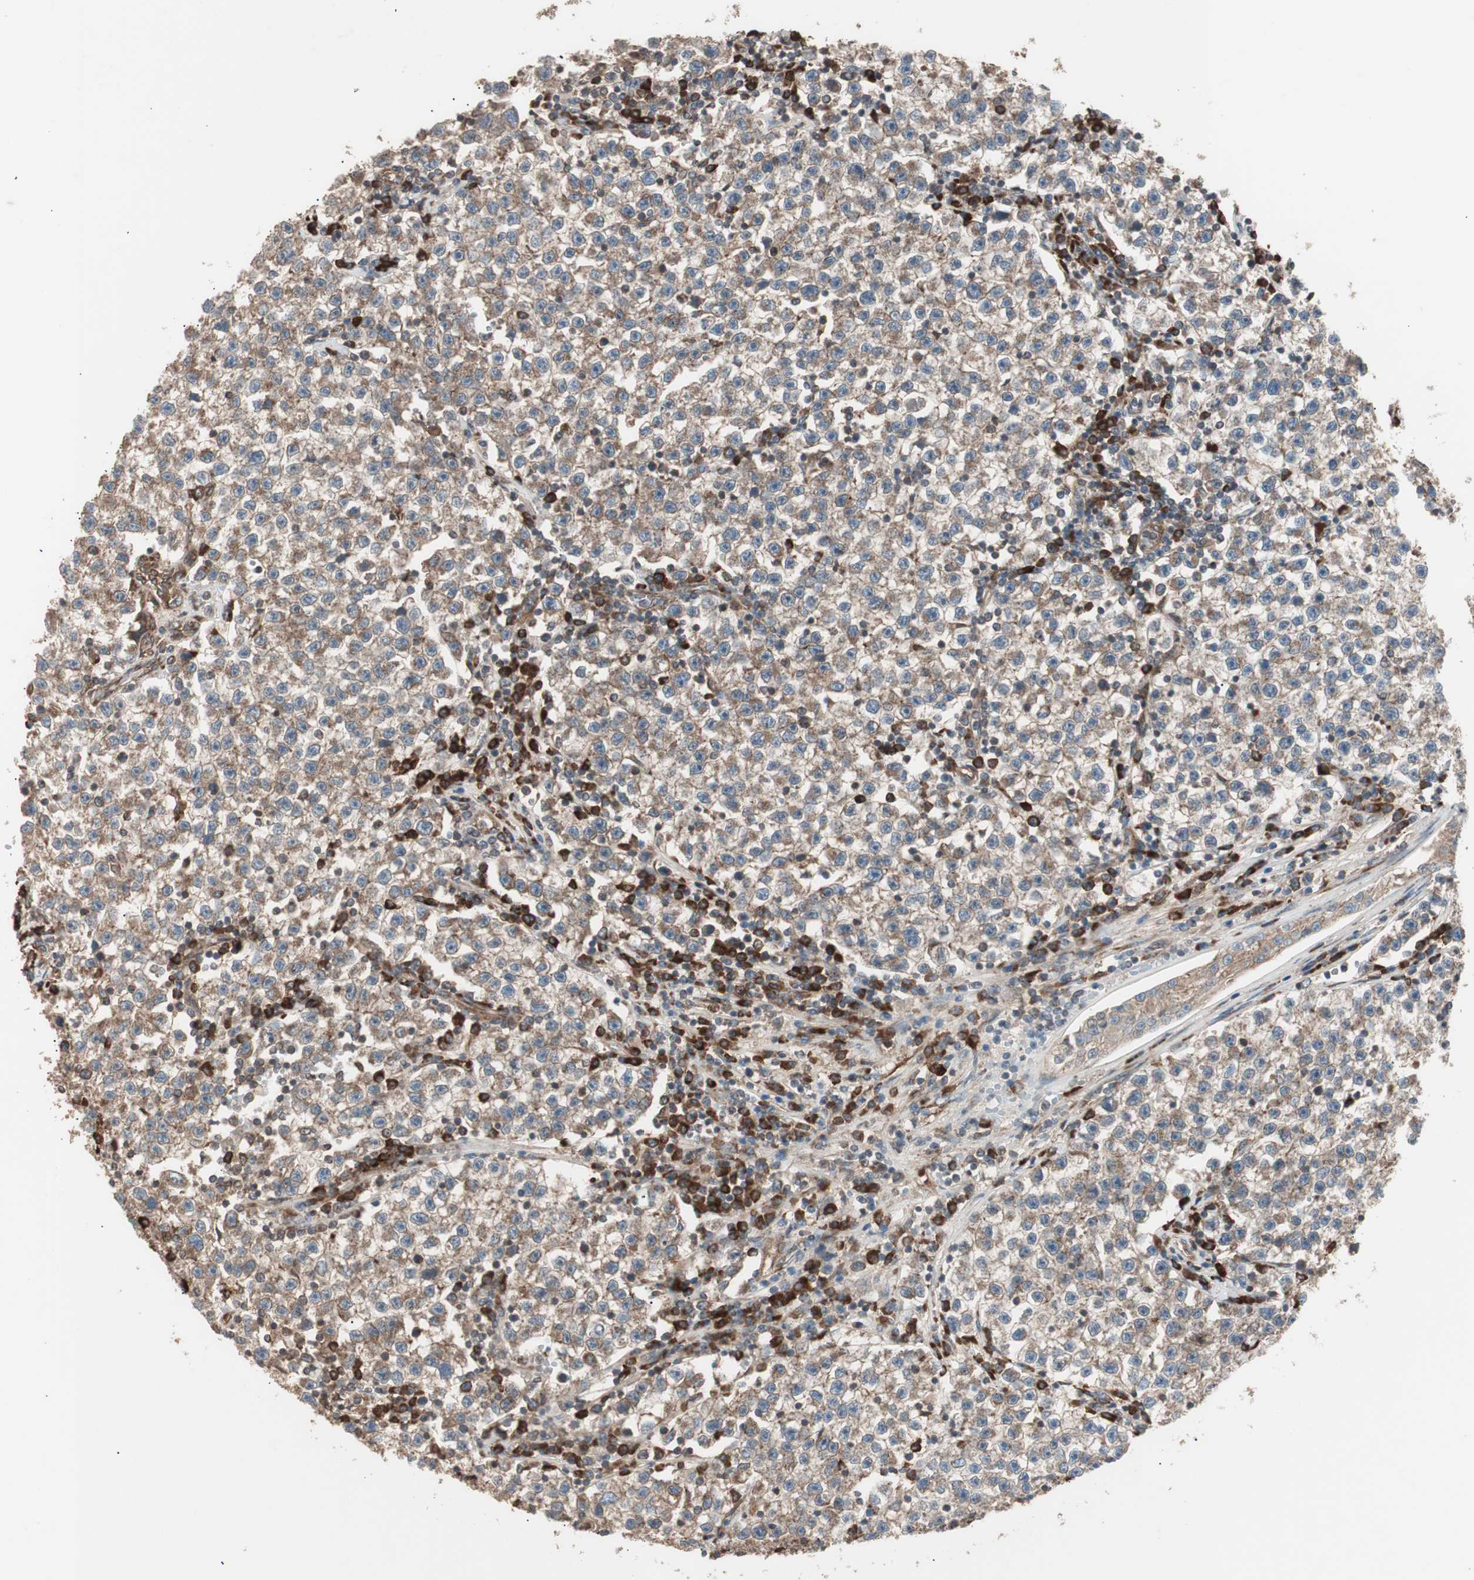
{"staining": {"intensity": "moderate", "quantity": ">75%", "location": "cytoplasmic/membranous"}, "tissue": "testis cancer", "cell_type": "Tumor cells", "image_type": "cancer", "snomed": [{"axis": "morphology", "description": "Seminoma, NOS"}, {"axis": "topography", "description": "Testis"}], "caption": "An immunohistochemistry photomicrograph of tumor tissue is shown. Protein staining in brown labels moderate cytoplasmic/membranous positivity in testis cancer (seminoma) within tumor cells.", "gene": "LZTS1", "patient": {"sex": "male", "age": 22}}